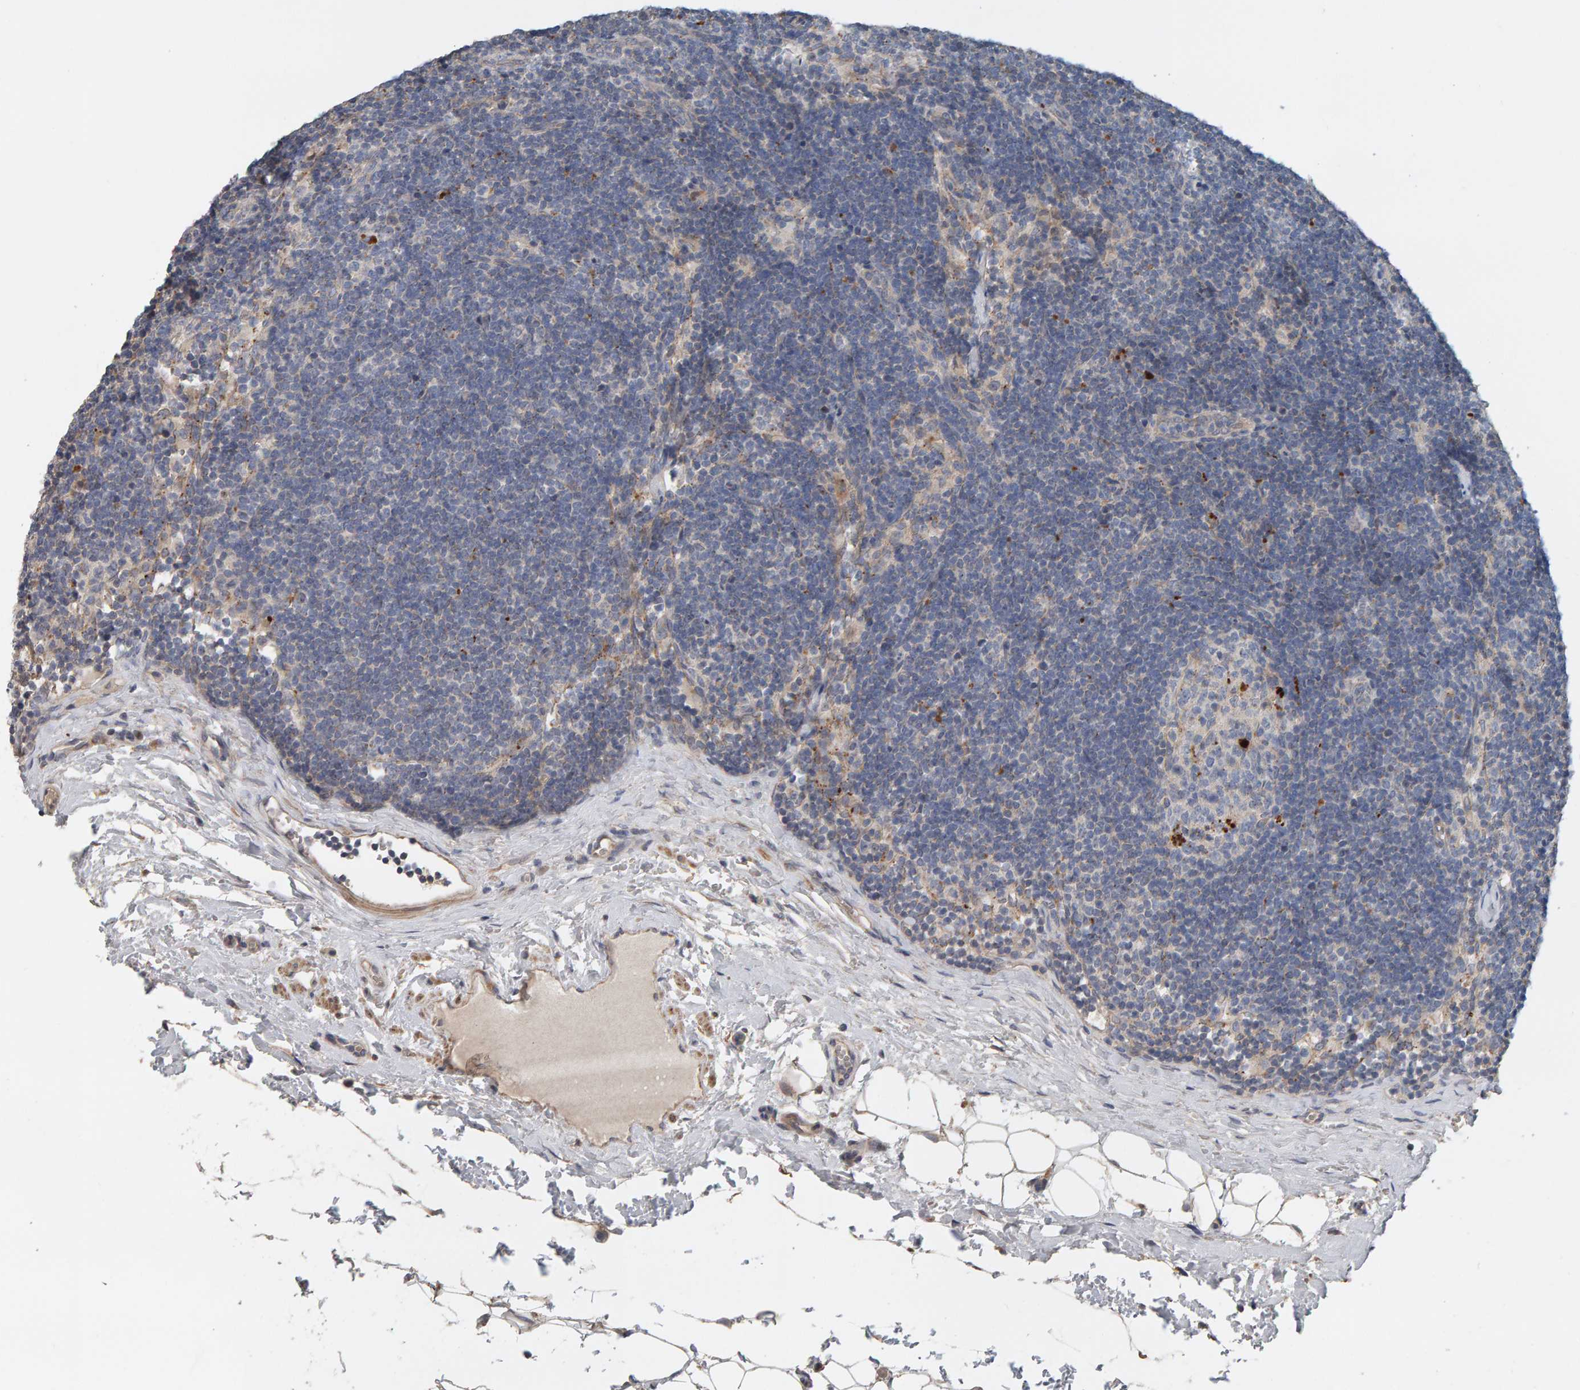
{"staining": {"intensity": "negative", "quantity": "none", "location": "none"}, "tissue": "lymph node", "cell_type": "Germinal center cells", "image_type": "normal", "snomed": [{"axis": "morphology", "description": "Normal tissue, NOS"}, {"axis": "topography", "description": "Lymph node"}], "caption": "Micrograph shows no significant protein positivity in germinal center cells of normal lymph node. (IHC, brightfield microscopy, high magnification).", "gene": "IPPK", "patient": {"sex": "female", "age": 22}}